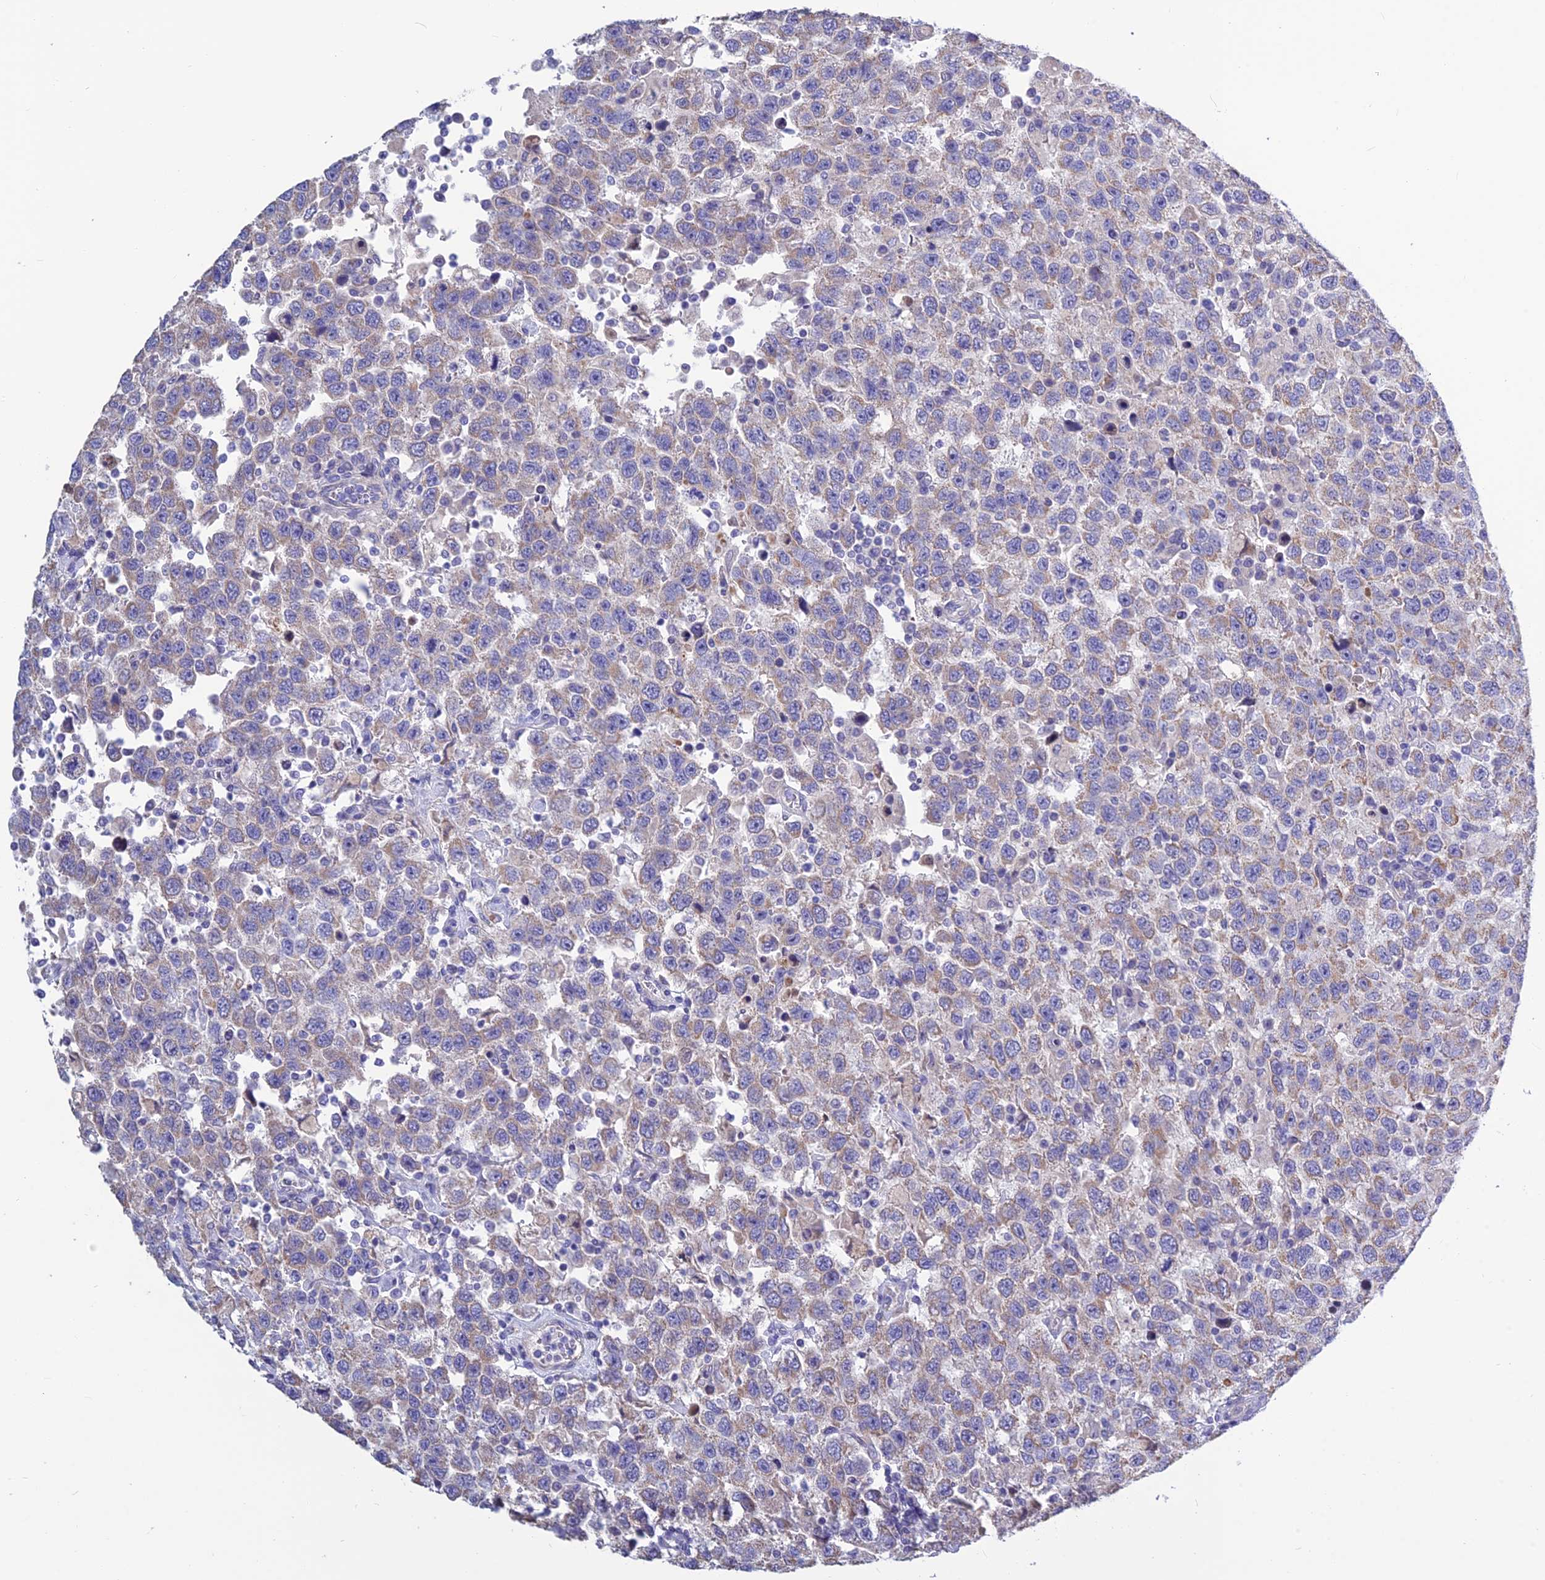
{"staining": {"intensity": "weak", "quantity": "25%-75%", "location": "cytoplasmic/membranous"}, "tissue": "testis cancer", "cell_type": "Tumor cells", "image_type": "cancer", "snomed": [{"axis": "morphology", "description": "Seminoma, NOS"}, {"axis": "topography", "description": "Testis"}], "caption": "Protein analysis of seminoma (testis) tissue reveals weak cytoplasmic/membranous positivity in approximately 25%-75% of tumor cells.", "gene": "BHMT2", "patient": {"sex": "male", "age": 41}}